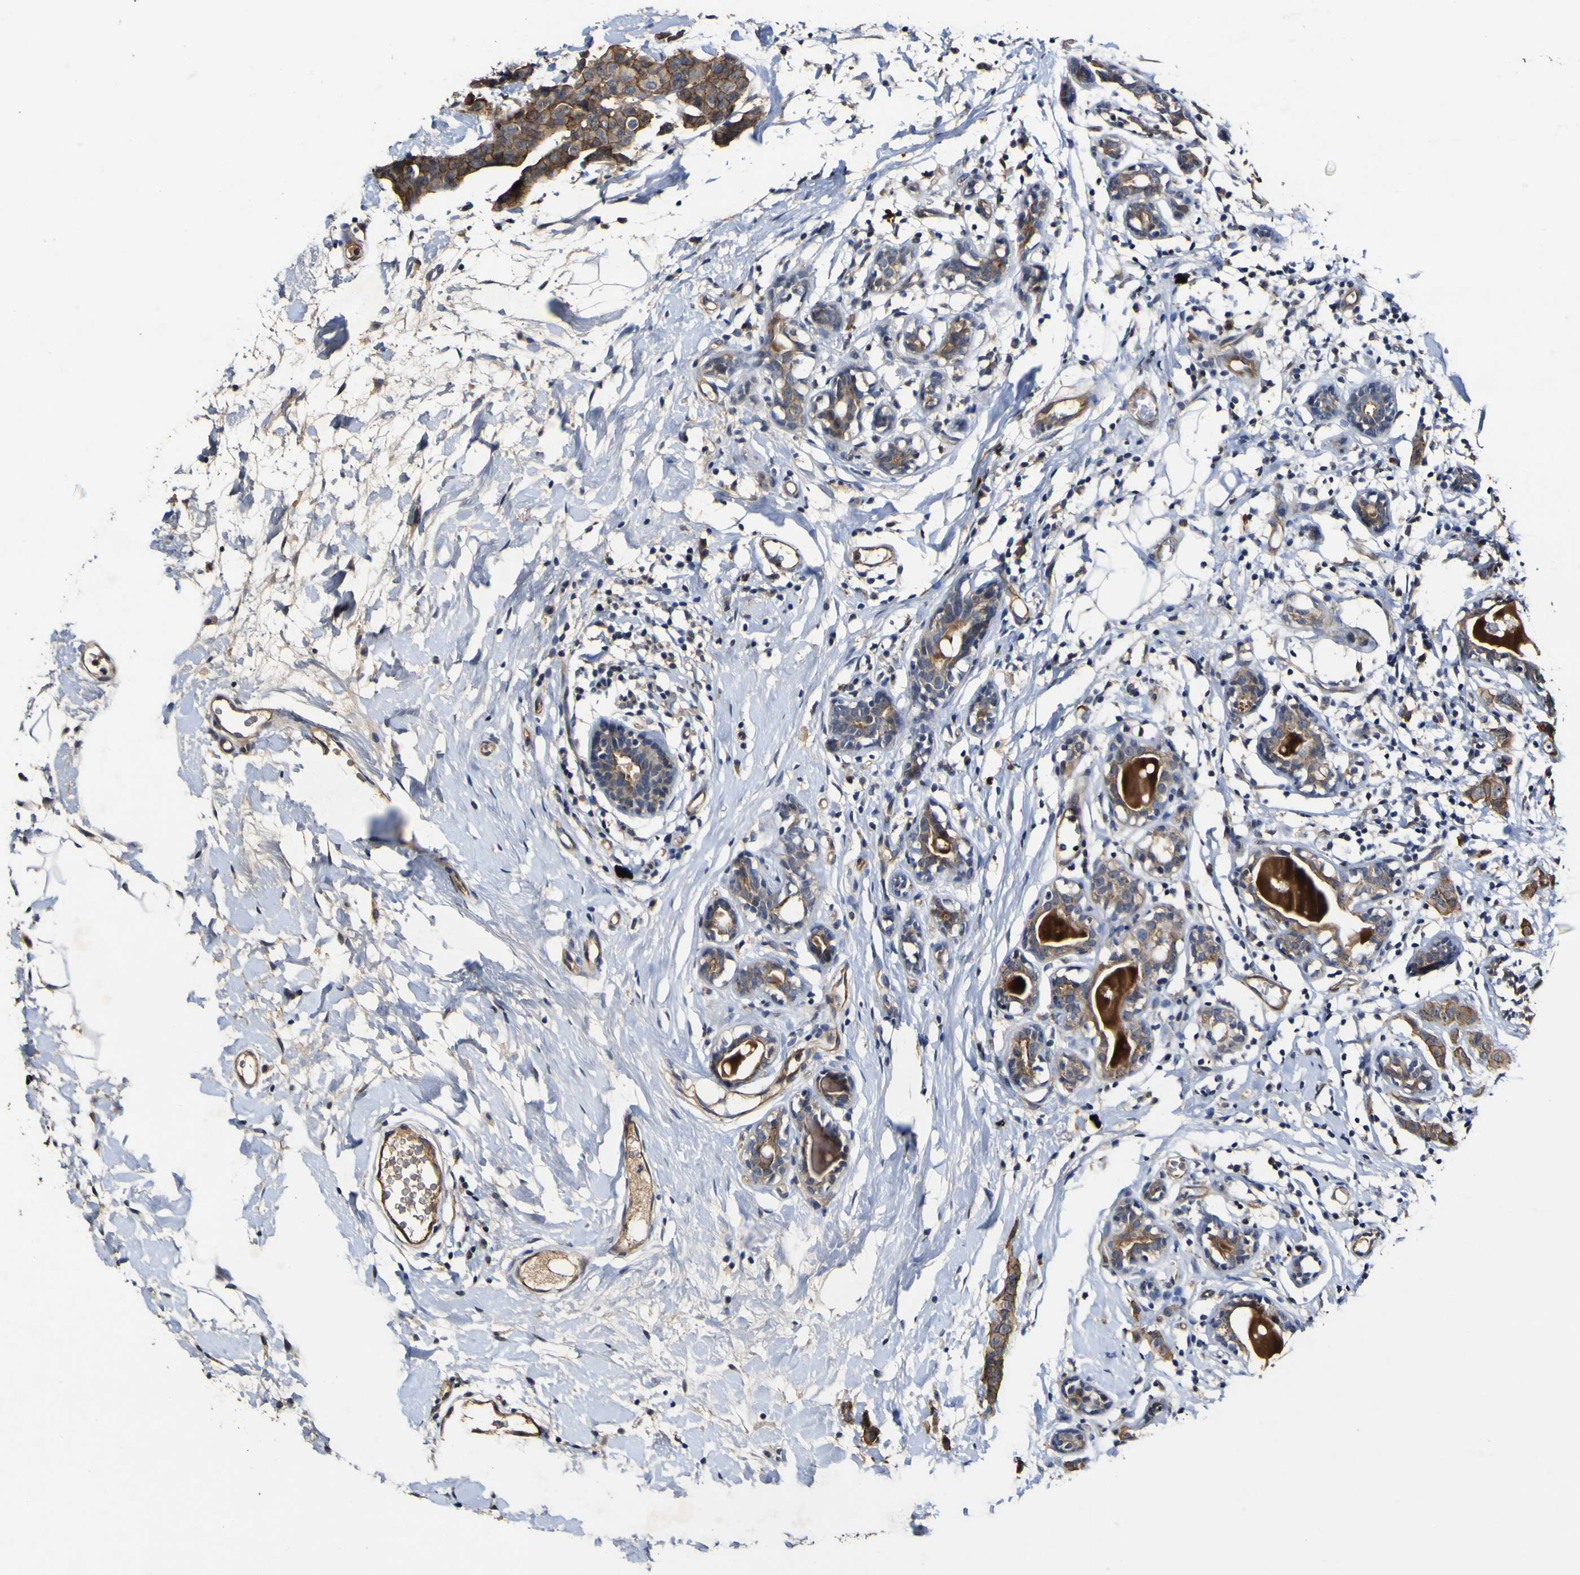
{"staining": {"intensity": "moderate", "quantity": ">75%", "location": "cytoplasmic/membranous"}, "tissue": "breast cancer", "cell_type": "Tumor cells", "image_type": "cancer", "snomed": [{"axis": "morphology", "description": "Normal tissue, NOS"}, {"axis": "morphology", "description": "Duct carcinoma"}, {"axis": "topography", "description": "Breast"}], "caption": "Protein expression analysis of breast cancer shows moderate cytoplasmic/membranous positivity in about >75% of tumor cells. (Stains: DAB in brown, nuclei in blue, Microscopy: brightfield microscopy at high magnification).", "gene": "CCL2", "patient": {"sex": "female", "age": 40}}